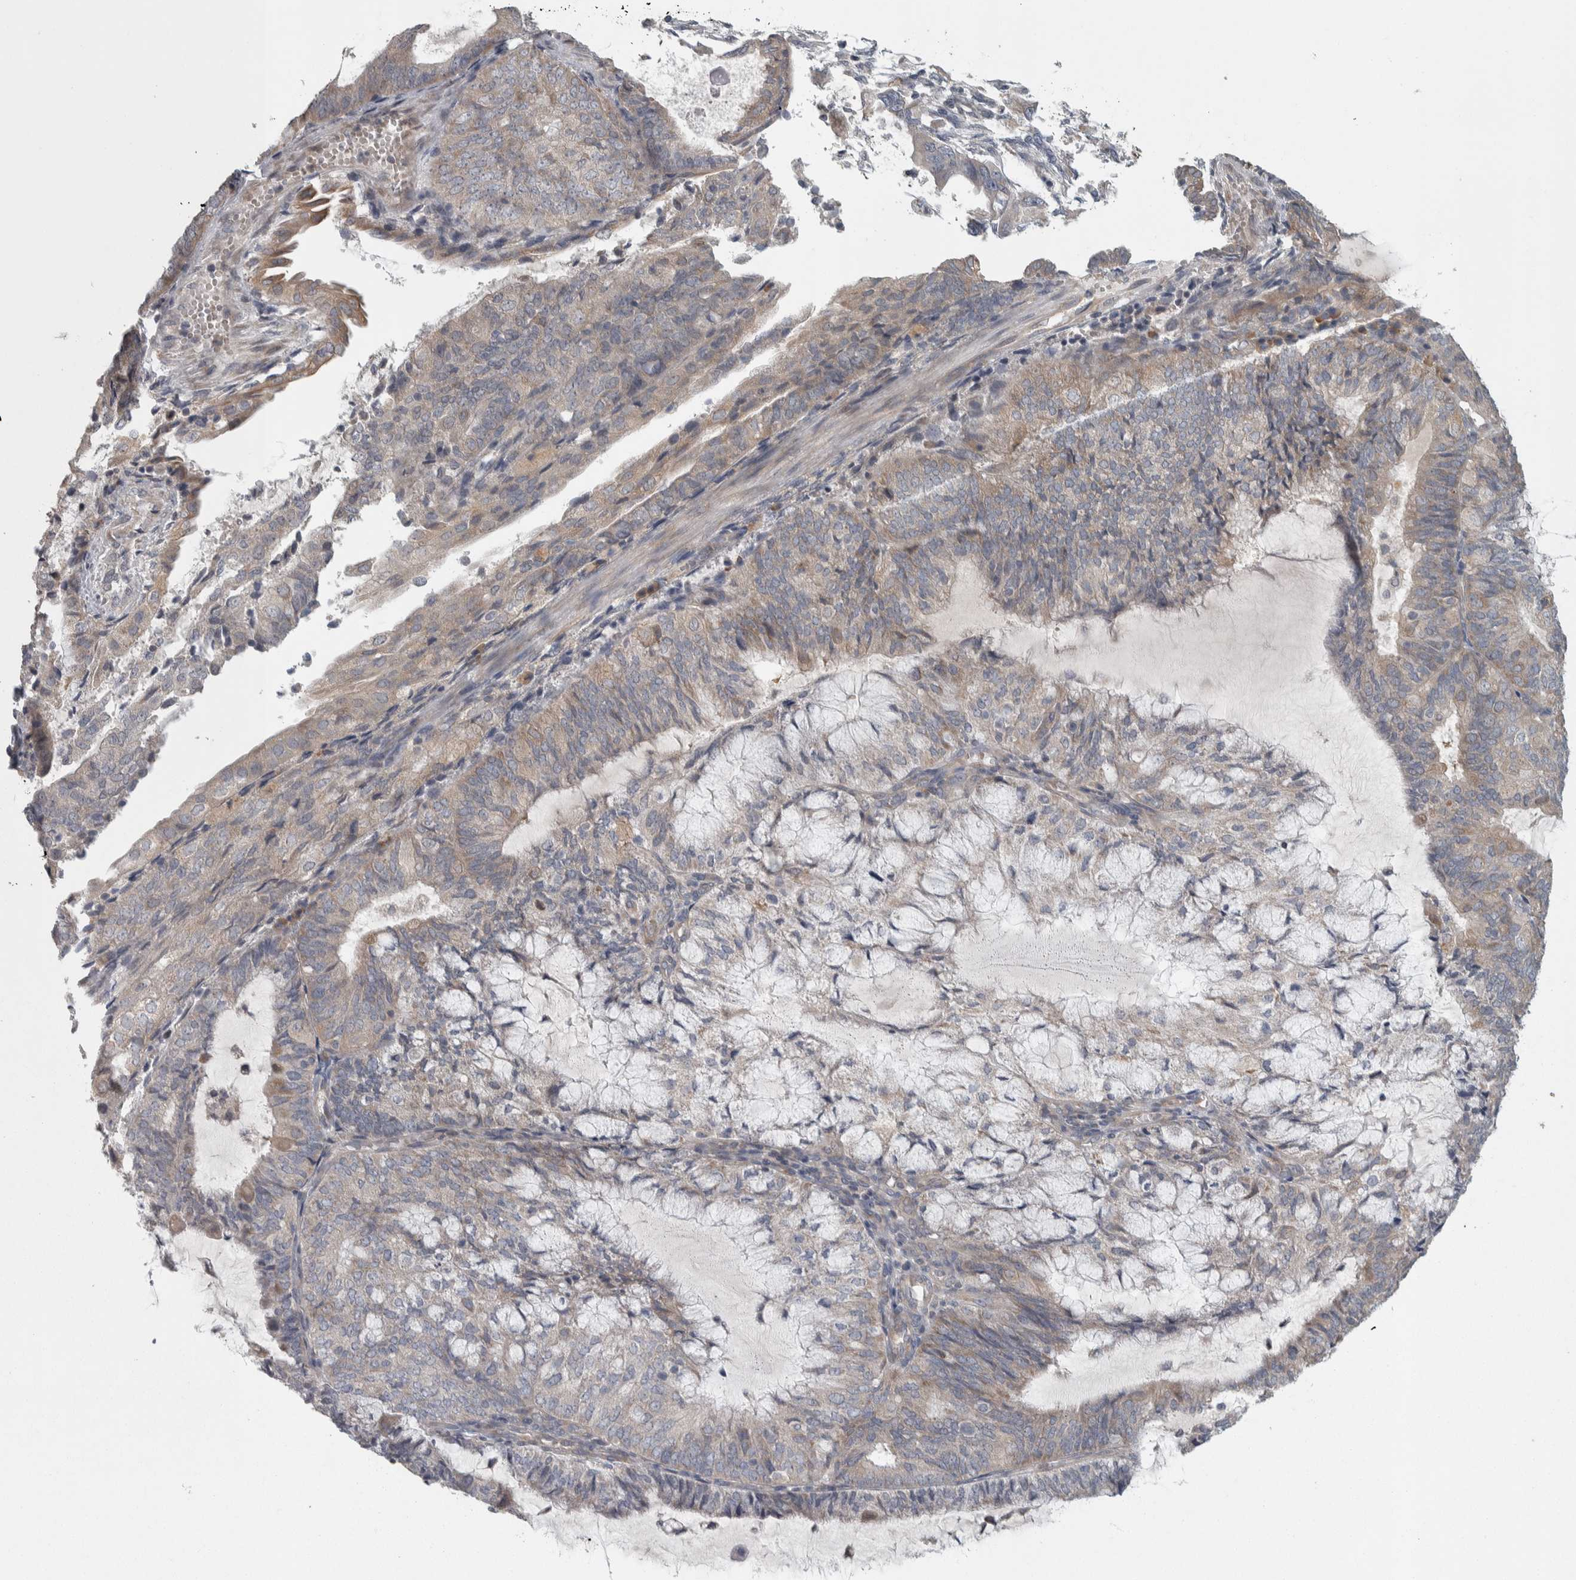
{"staining": {"intensity": "weak", "quantity": "25%-75%", "location": "cytoplasmic/membranous"}, "tissue": "endometrial cancer", "cell_type": "Tumor cells", "image_type": "cancer", "snomed": [{"axis": "morphology", "description": "Adenocarcinoma, NOS"}, {"axis": "topography", "description": "Endometrium"}], "caption": "Protein expression analysis of endometrial cancer (adenocarcinoma) displays weak cytoplasmic/membranous staining in approximately 25%-75% of tumor cells.", "gene": "SRP68", "patient": {"sex": "female", "age": 81}}